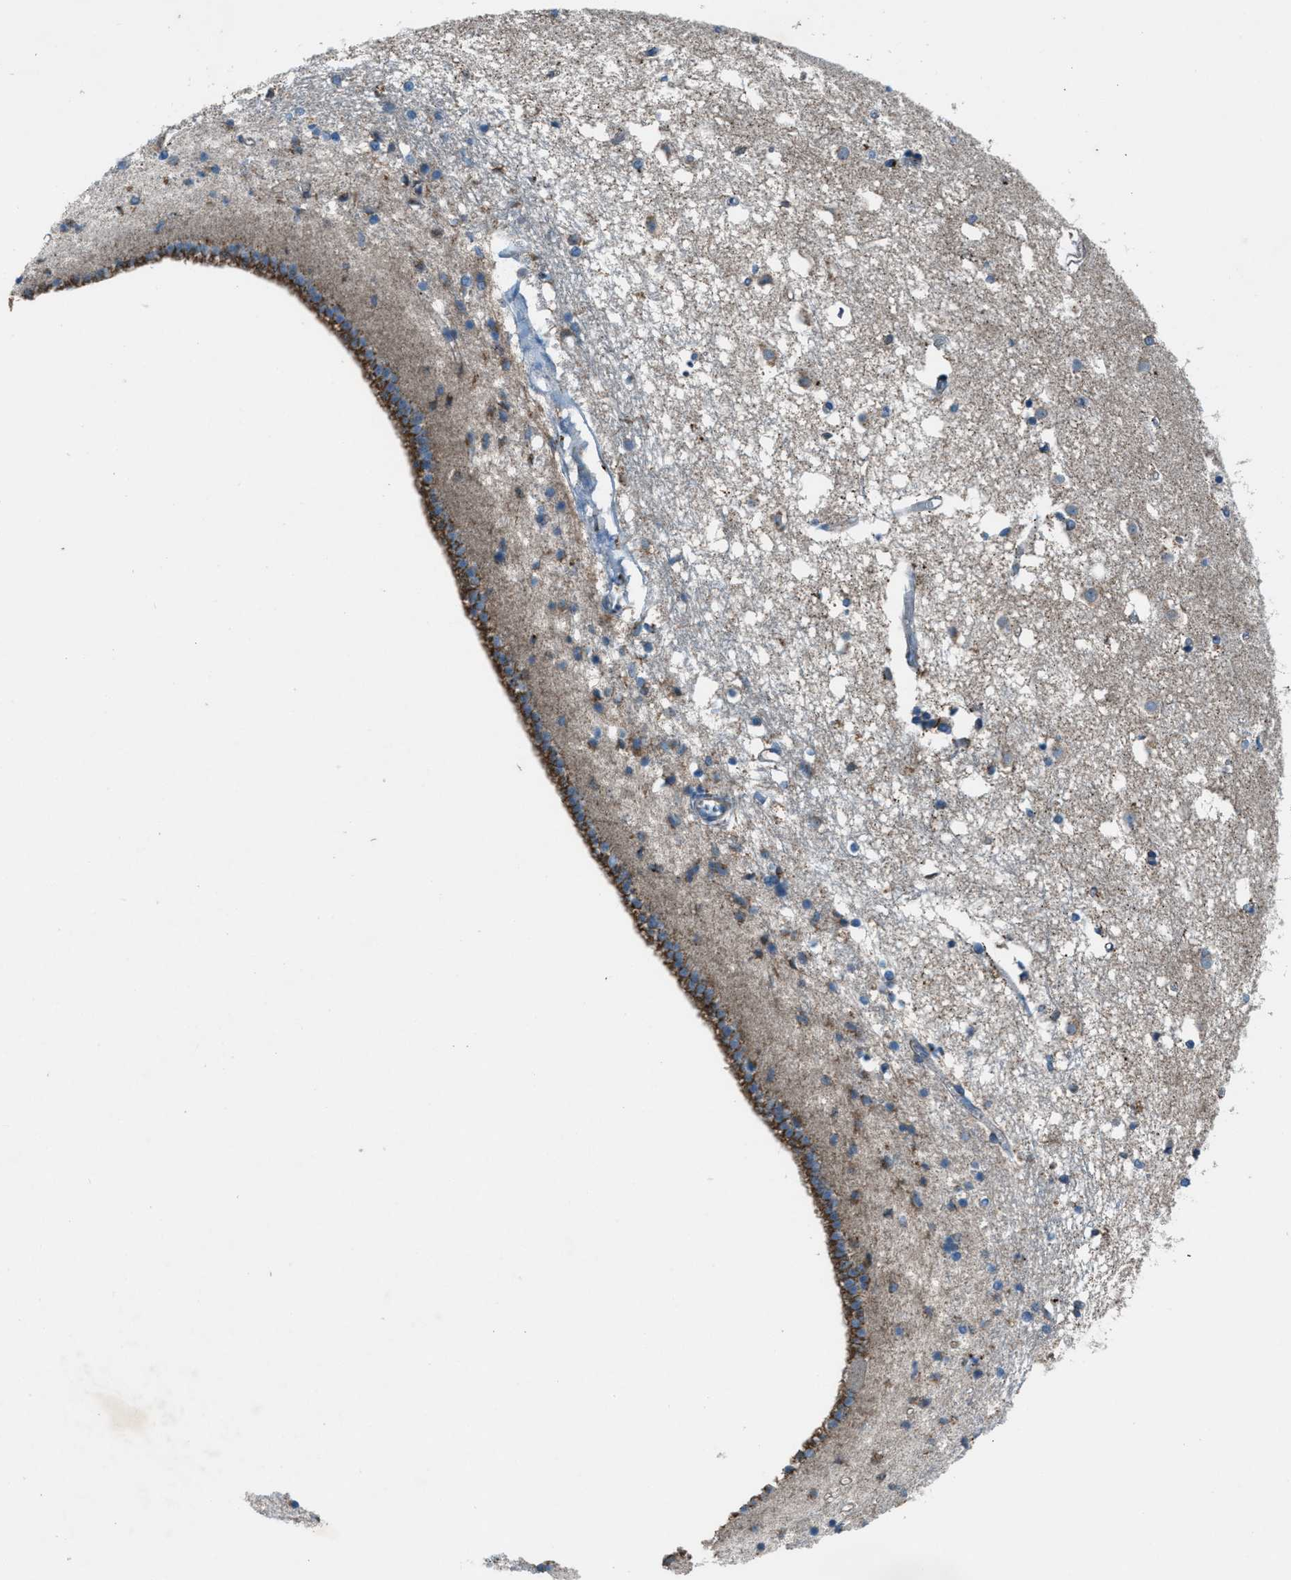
{"staining": {"intensity": "moderate", "quantity": "<25%", "location": "cytoplasmic/membranous"}, "tissue": "caudate", "cell_type": "Glial cells", "image_type": "normal", "snomed": [{"axis": "morphology", "description": "Normal tissue, NOS"}, {"axis": "topography", "description": "Lateral ventricle wall"}], "caption": "Protein analysis of unremarkable caudate reveals moderate cytoplasmic/membranous staining in approximately <25% of glial cells. The staining was performed using DAB, with brown indicating positive protein expression. Nuclei are stained blue with hematoxylin.", "gene": "BCKDK", "patient": {"sex": "male", "age": 45}}